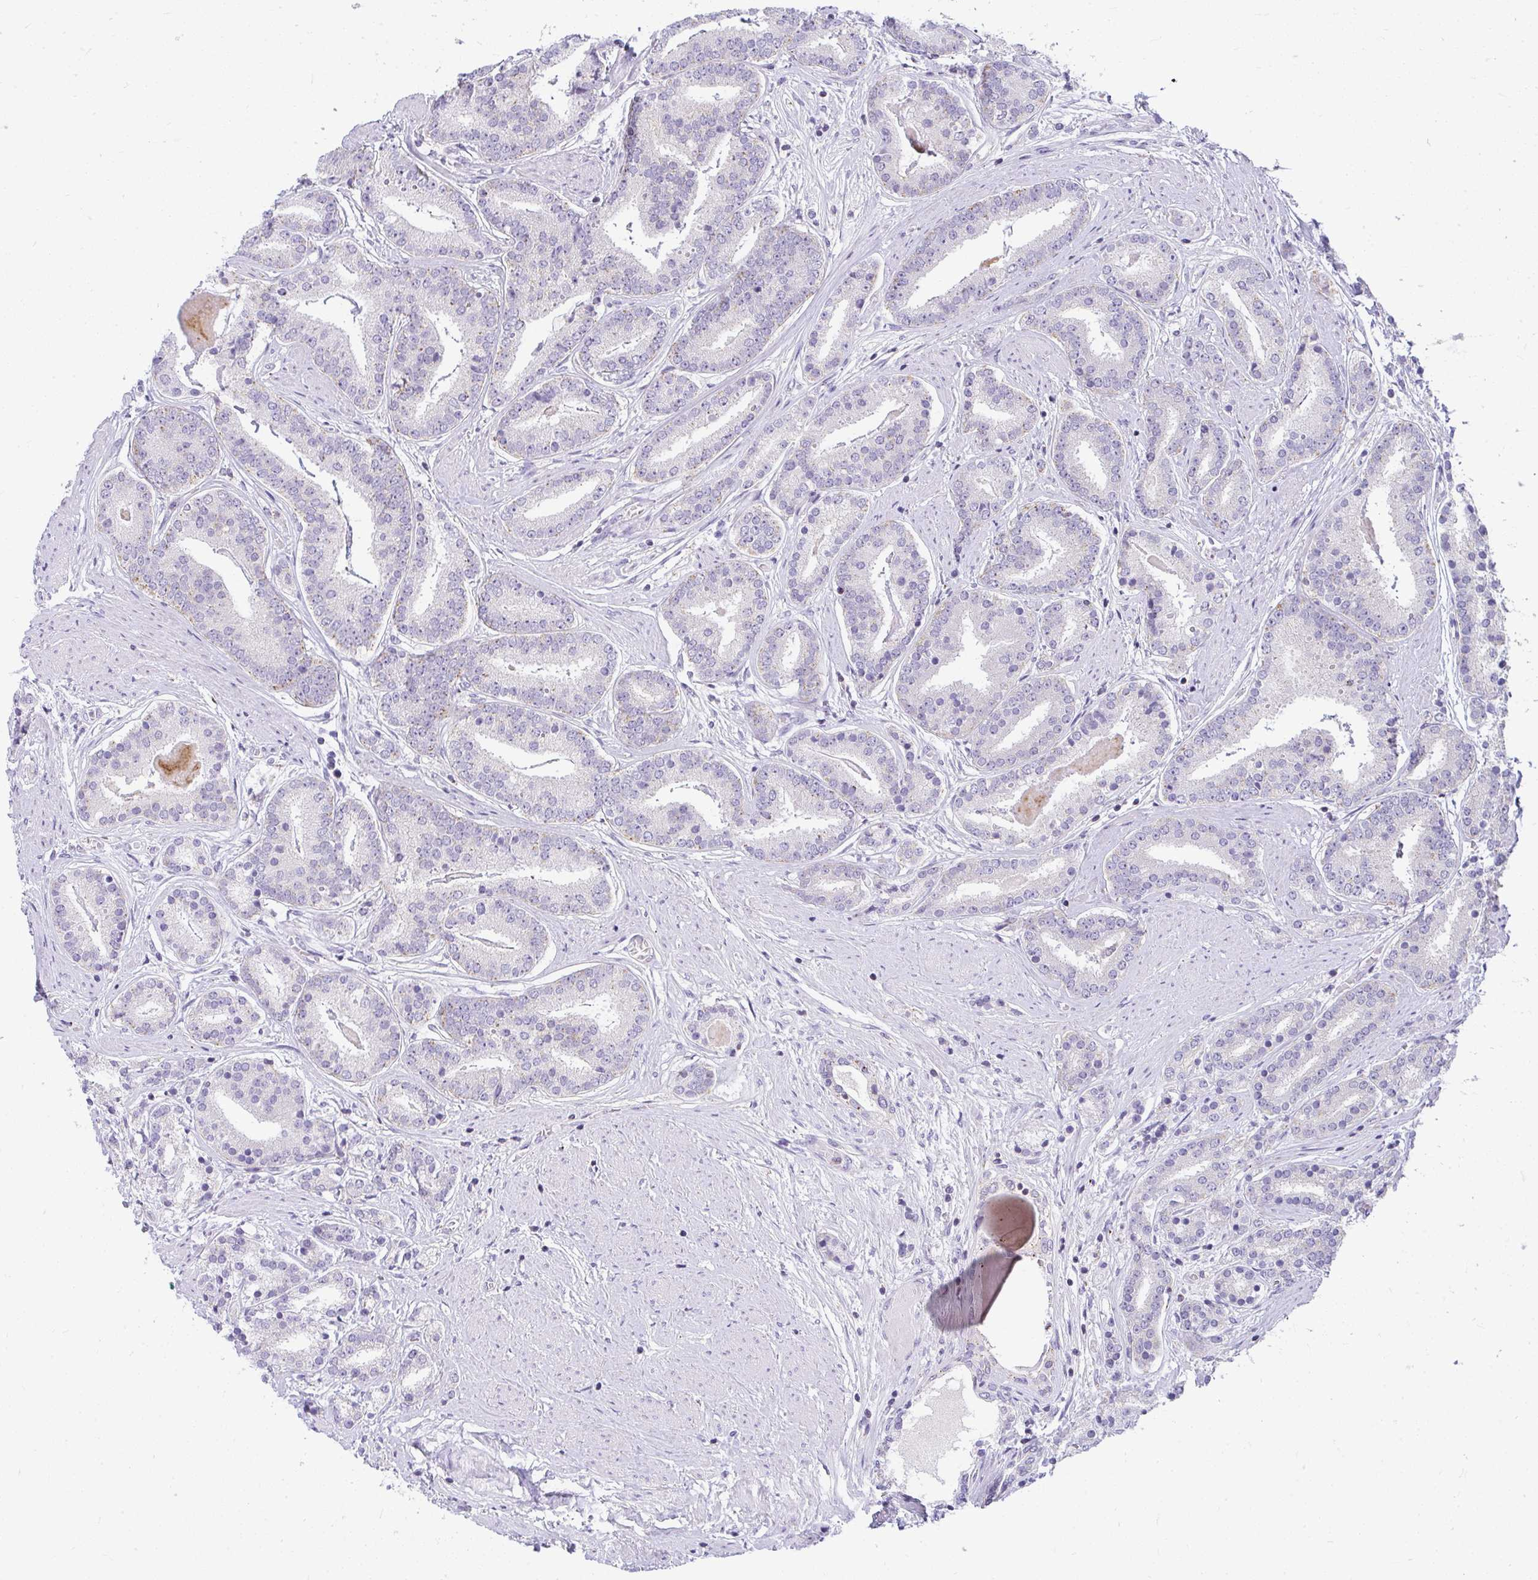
{"staining": {"intensity": "negative", "quantity": "none", "location": "none"}, "tissue": "prostate cancer", "cell_type": "Tumor cells", "image_type": "cancer", "snomed": [{"axis": "morphology", "description": "Adenocarcinoma, High grade"}, {"axis": "topography", "description": "Prostate"}], "caption": "Tumor cells are negative for brown protein staining in prostate cancer.", "gene": "VPS4B", "patient": {"sex": "male", "age": 63}}